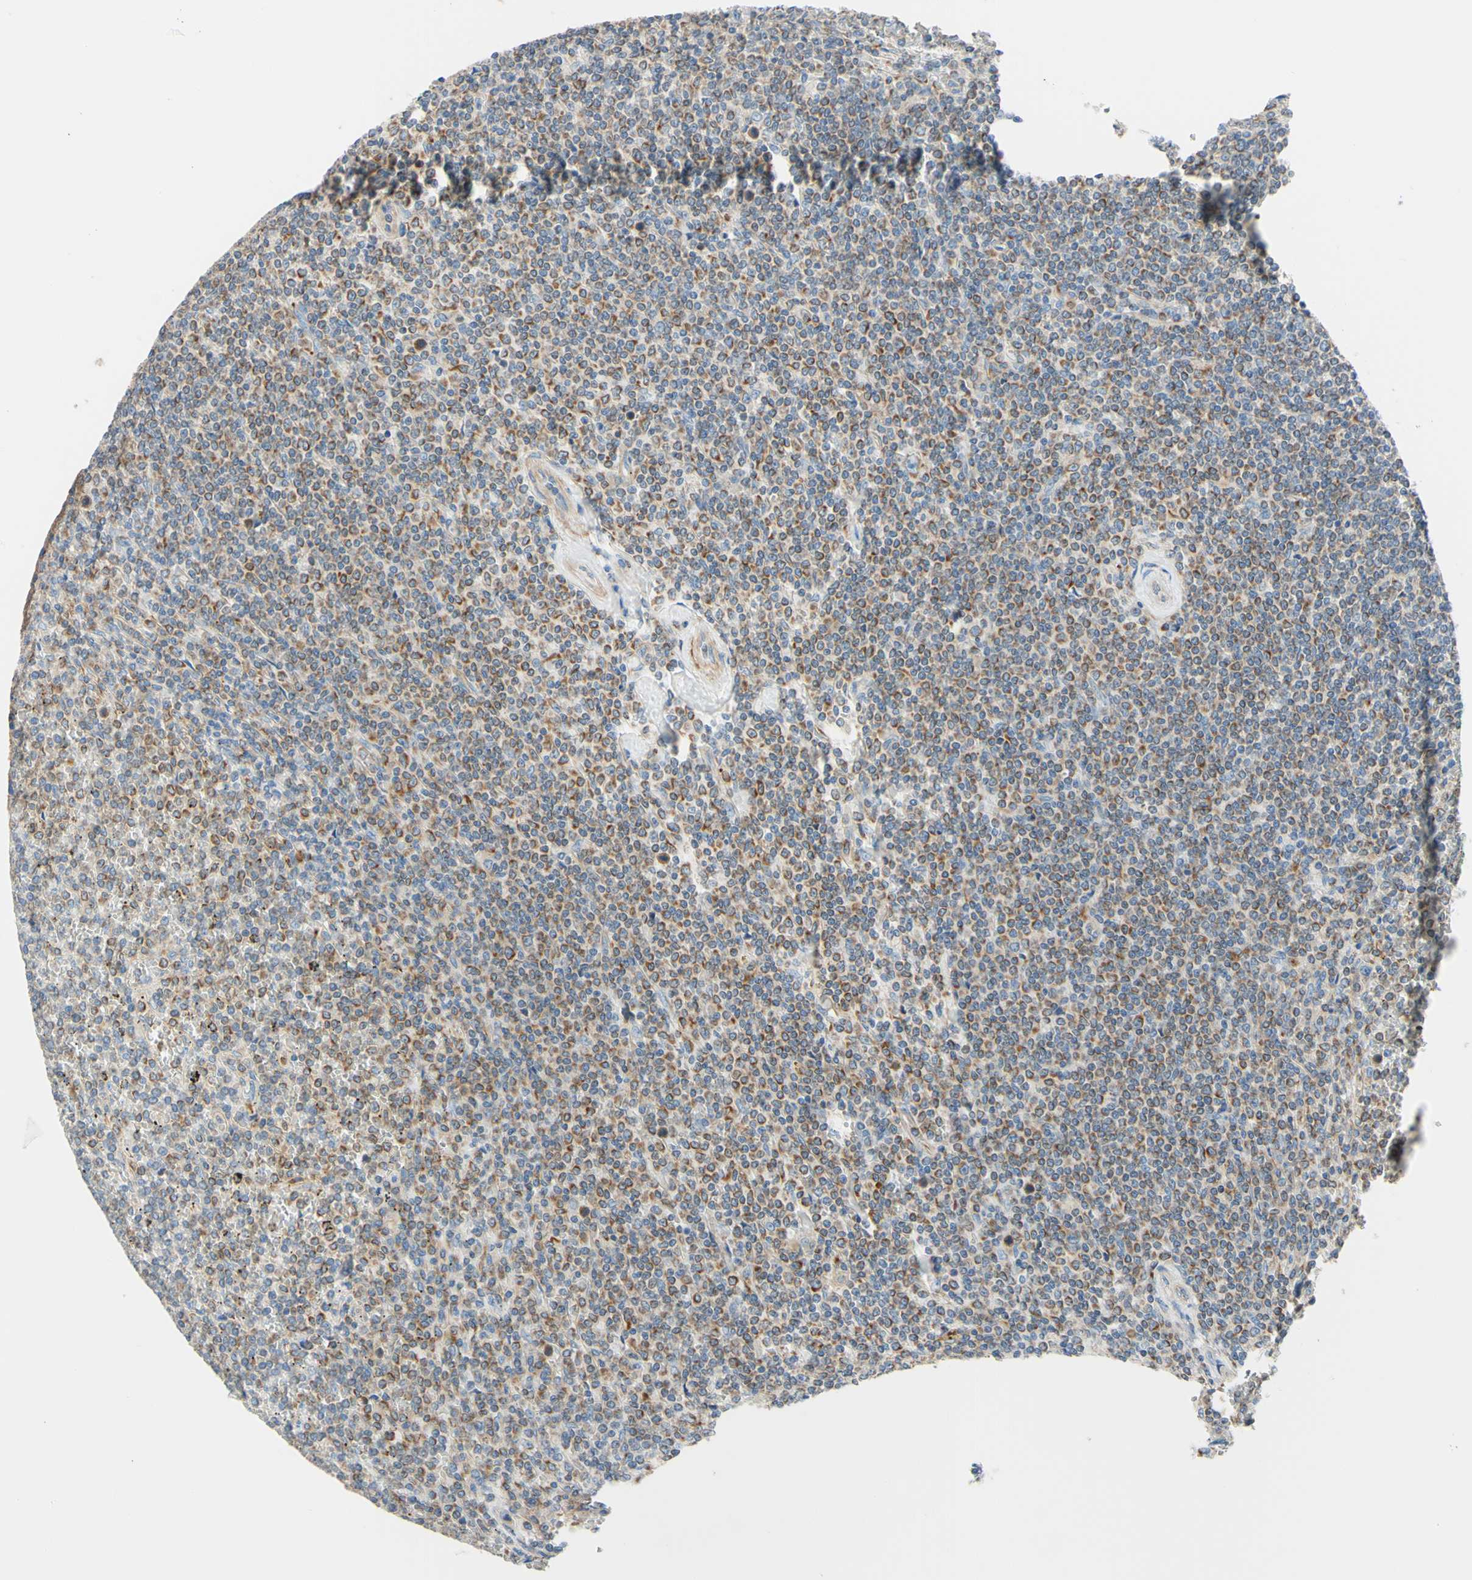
{"staining": {"intensity": "moderate", "quantity": "25%-75%", "location": "cytoplasmic/membranous"}, "tissue": "lymphoma", "cell_type": "Tumor cells", "image_type": "cancer", "snomed": [{"axis": "morphology", "description": "Malignant lymphoma, non-Hodgkin's type, Low grade"}, {"axis": "topography", "description": "Spleen"}], "caption": "Human lymphoma stained for a protein (brown) reveals moderate cytoplasmic/membranous positive expression in approximately 25%-75% of tumor cells.", "gene": "RETREG2", "patient": {"sex": "female", "age": 19}}